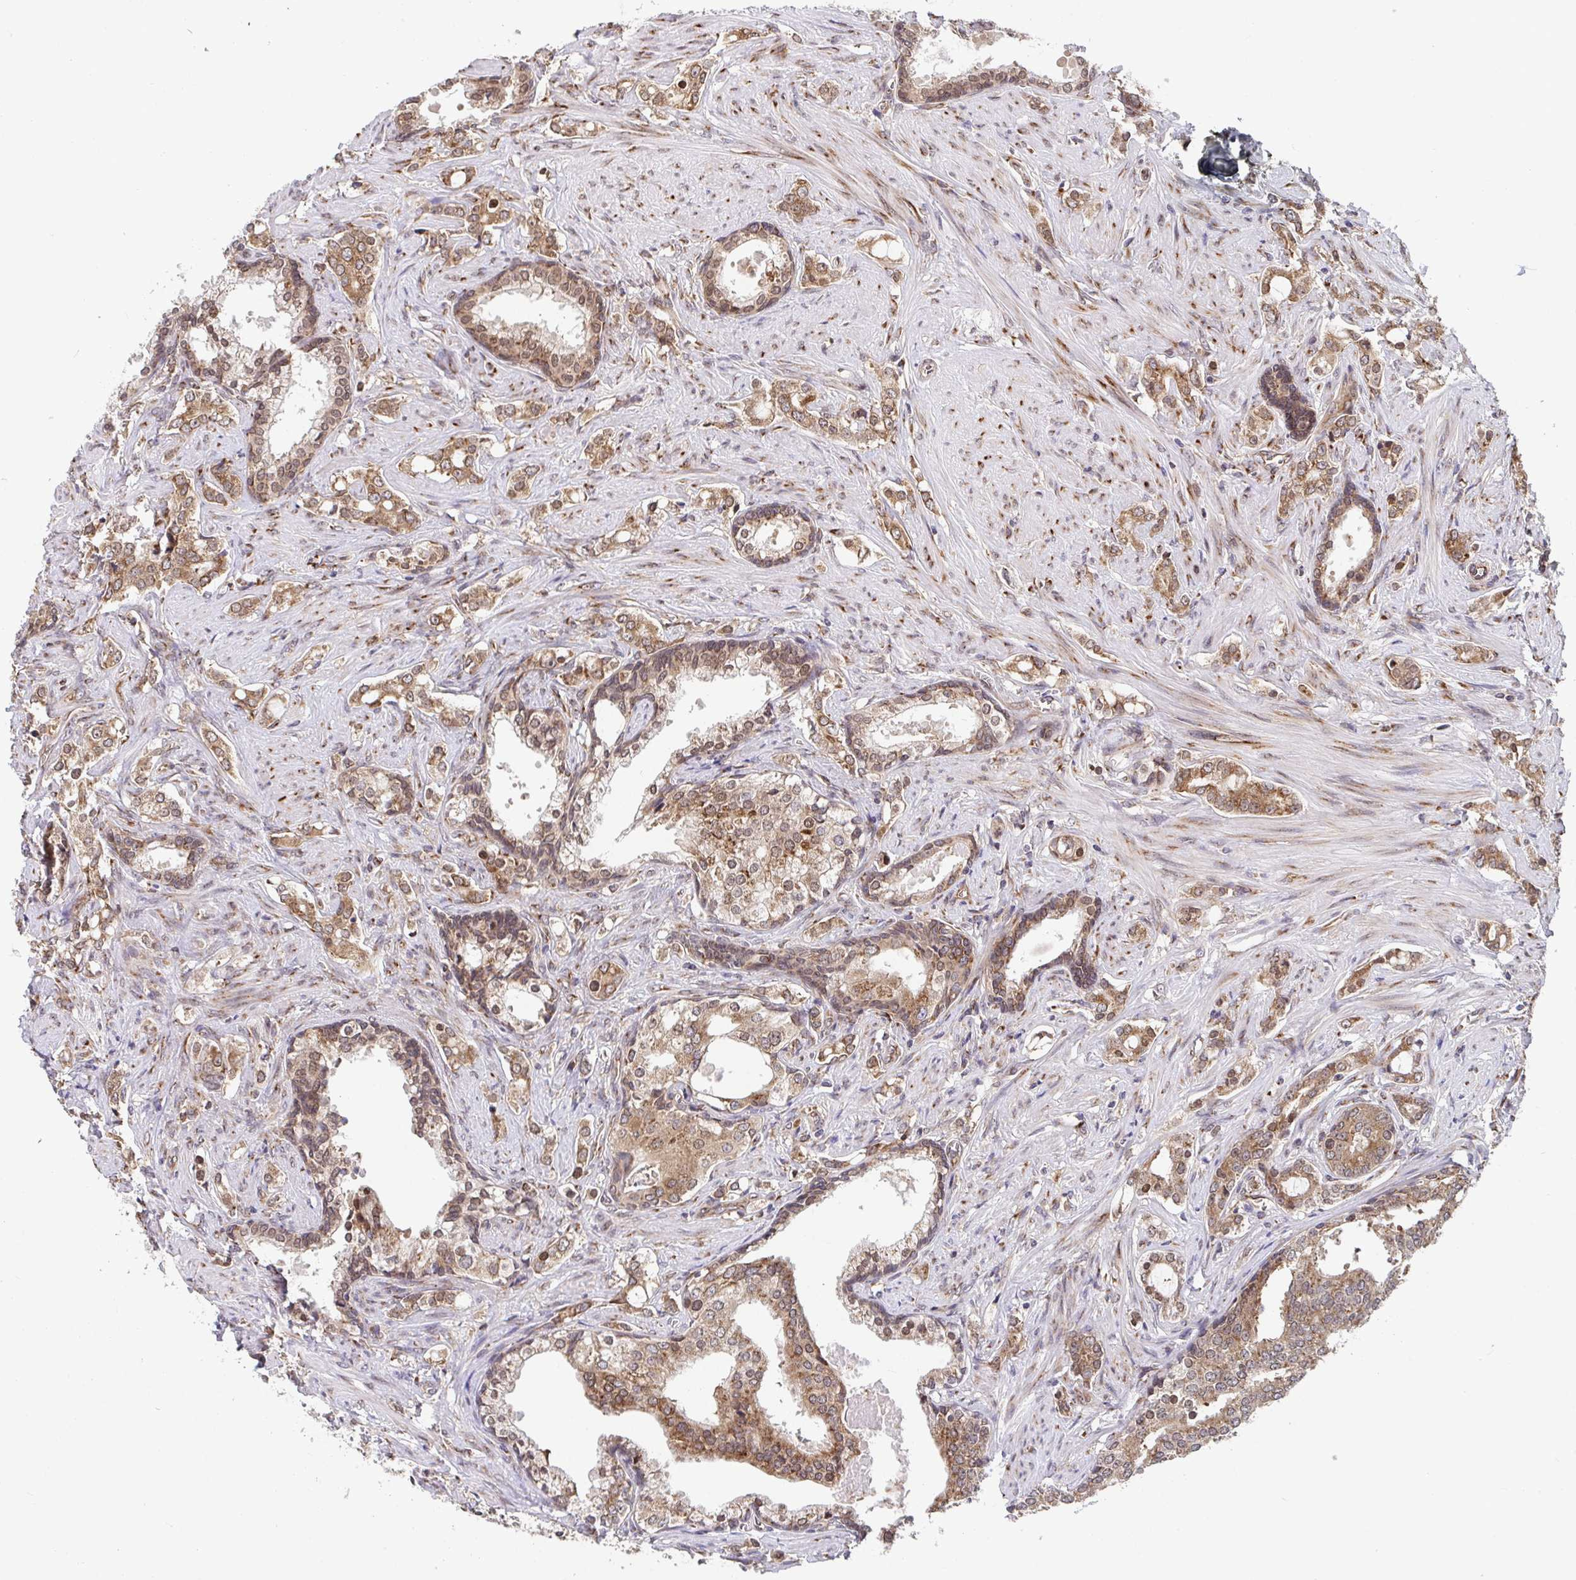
{"staining": {"intensity": "moderate", "quantity": ">75%", "location": "cytoplasmic/membranous,nuclear"}, "tissue": "prostate cancer", "cell_type": "Tumor cells", "image_type": "cancer", "snomed": [{"axis": "morphology", "description": "Adenocarcinoma, Medium grade"}, {"axis": "topography", "description": "Prostate"}], "caption": "Medium-grade adenocarcinoma (prostate) was stained to show a protein in brown. There is medium levels of moderate cytoplasmic/membranous and nuclear expression in about >75% of tumor cells.", "gene": "ATP5MJ", "patient": {"sex": "male", "age": 57}}